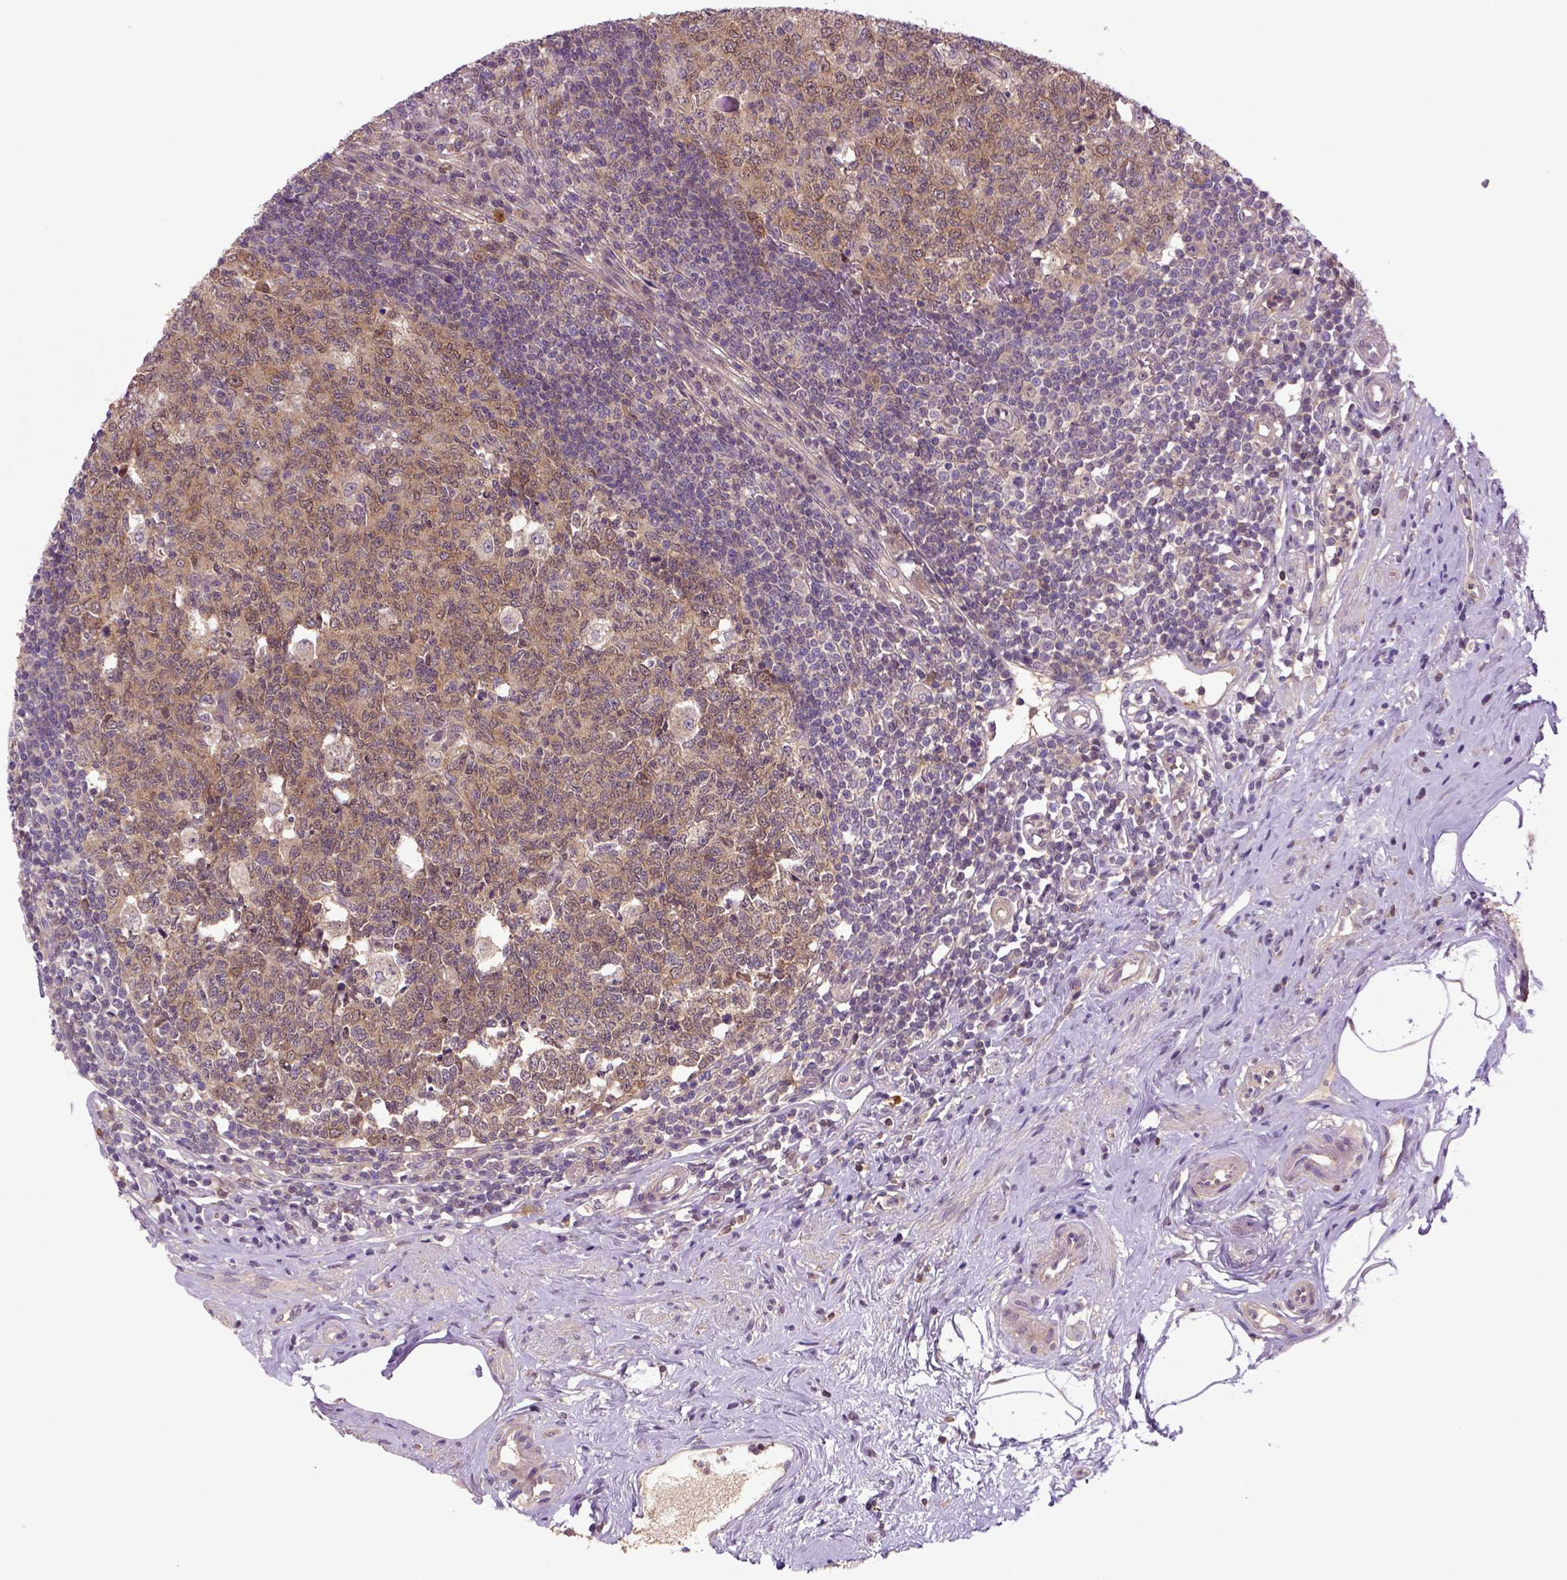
{"staining": {"intensity": "moderate", "quantity": ">75%", "location": "cytoplasmic/membranous"}, "tissue": "appendix", "cell_type": "Glandular cells", "image_type": "normal", "snomed": [{"axis": "morphology", "description": "Normal tissue, NOS"}, {"axis": "morphology", "description": "Carcinoma, endometroid"}, {"axis": "topography", "description": "Appendix"}, {"axis": "topography", "description": "Colon"}], "caption": "Glandular cells demonstrate moderate cytoplasmic/membranous staining in about >75% of cells in benign appendix. Using DAB (3,3'-diaminobenzidine) (brown) and hematoxylin (blue) stains, captured at high magnification using brightfield microscopy.", "gene": "HSPBP1", "patient": {"sex": "female", "age": 60}}